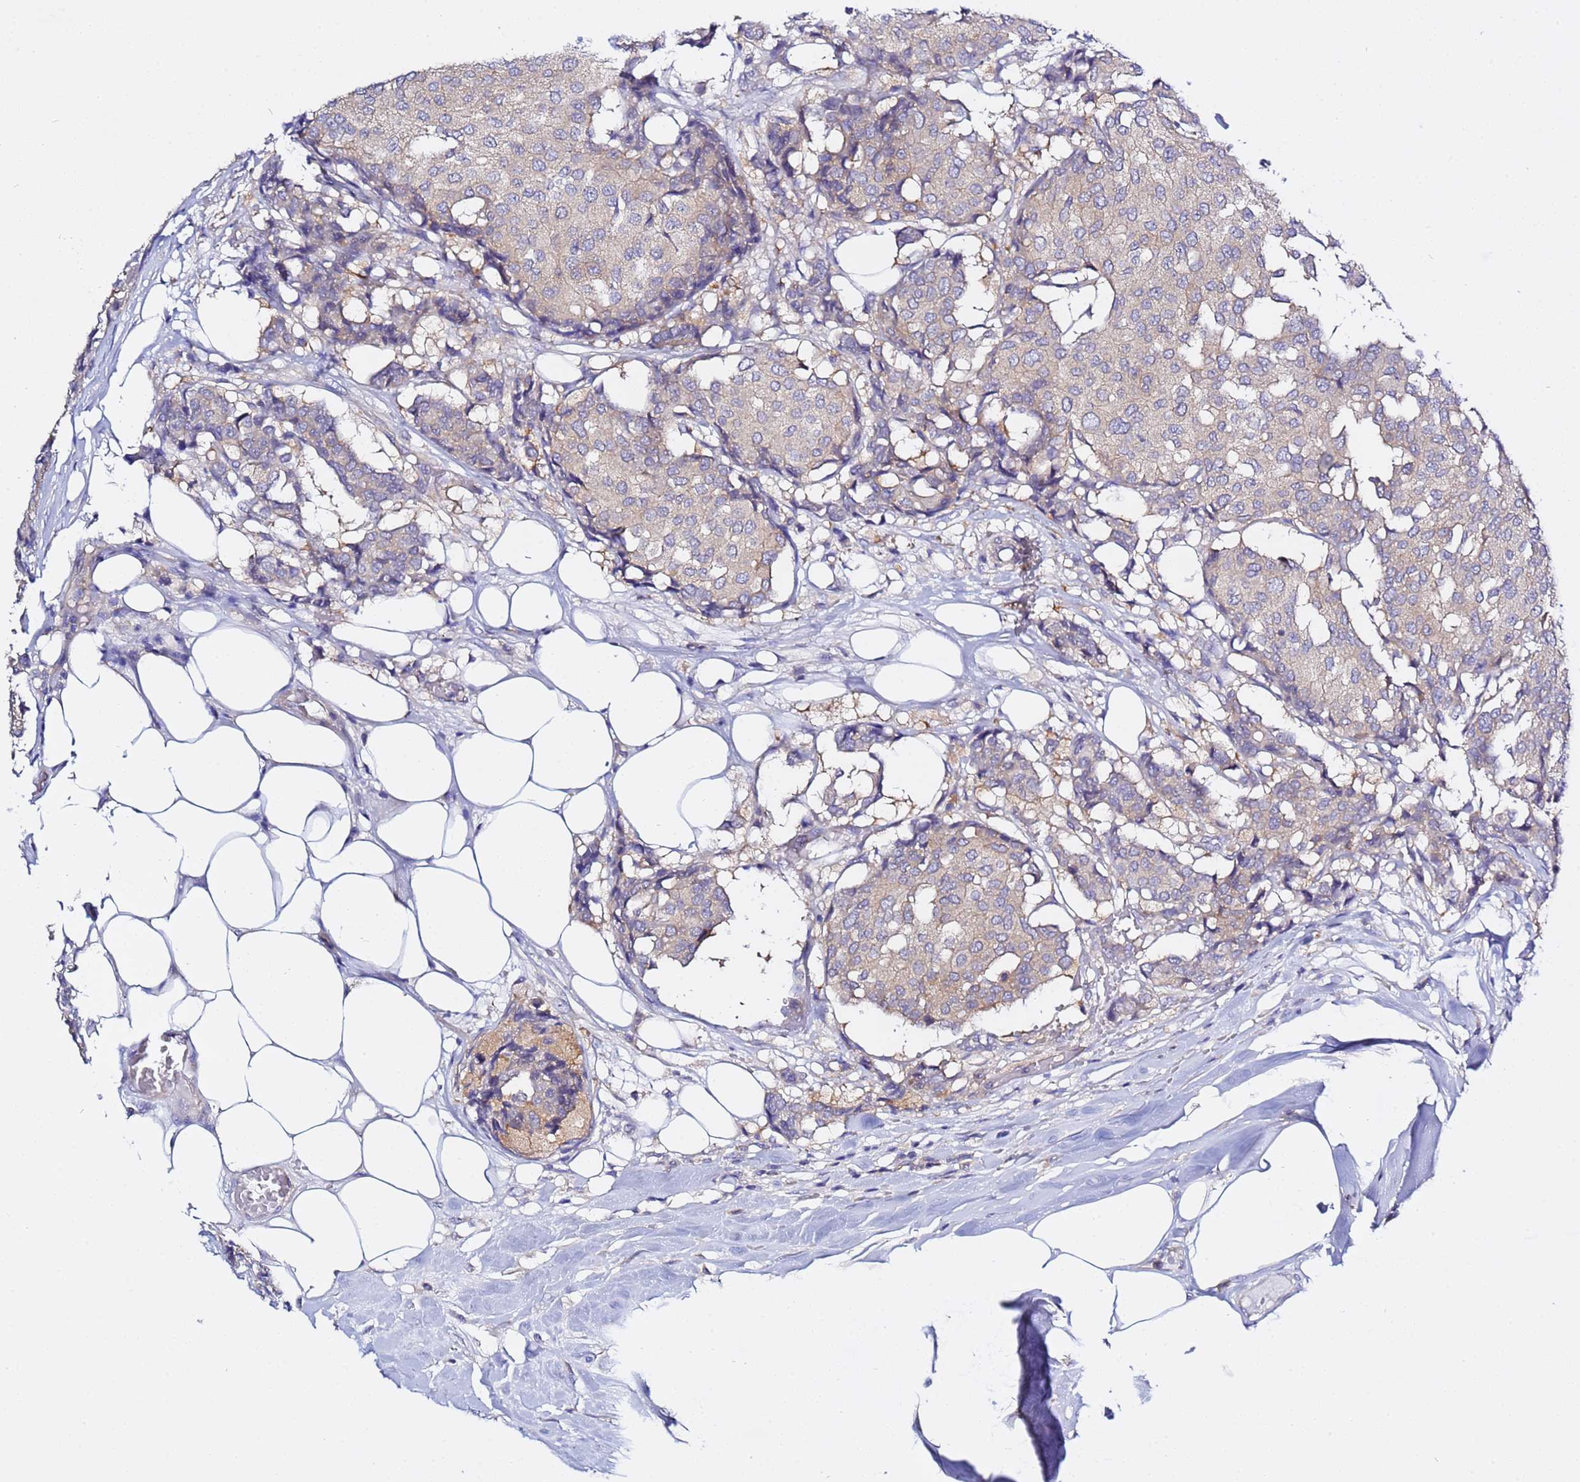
{"staining": {"intensity": "negative", "quantity": "none", "location": "none"}, "tissue": "breast cancer", "cell_type": "Tumor cells", "image_type": "cancer", "snomed": [{"axis": "morphology", "description": "Duct carcinoma"}, {"axis": "topography", "description": "Breast"}], "caption": "Immunohistochemistry (IHC) micrograph of neoplastic tissue: human breast cancer stained with DAB demonstrates no significant protein staining in tumor cells.", "gene": "LENG1", "patient": {"sex": "female", "age": 75}}